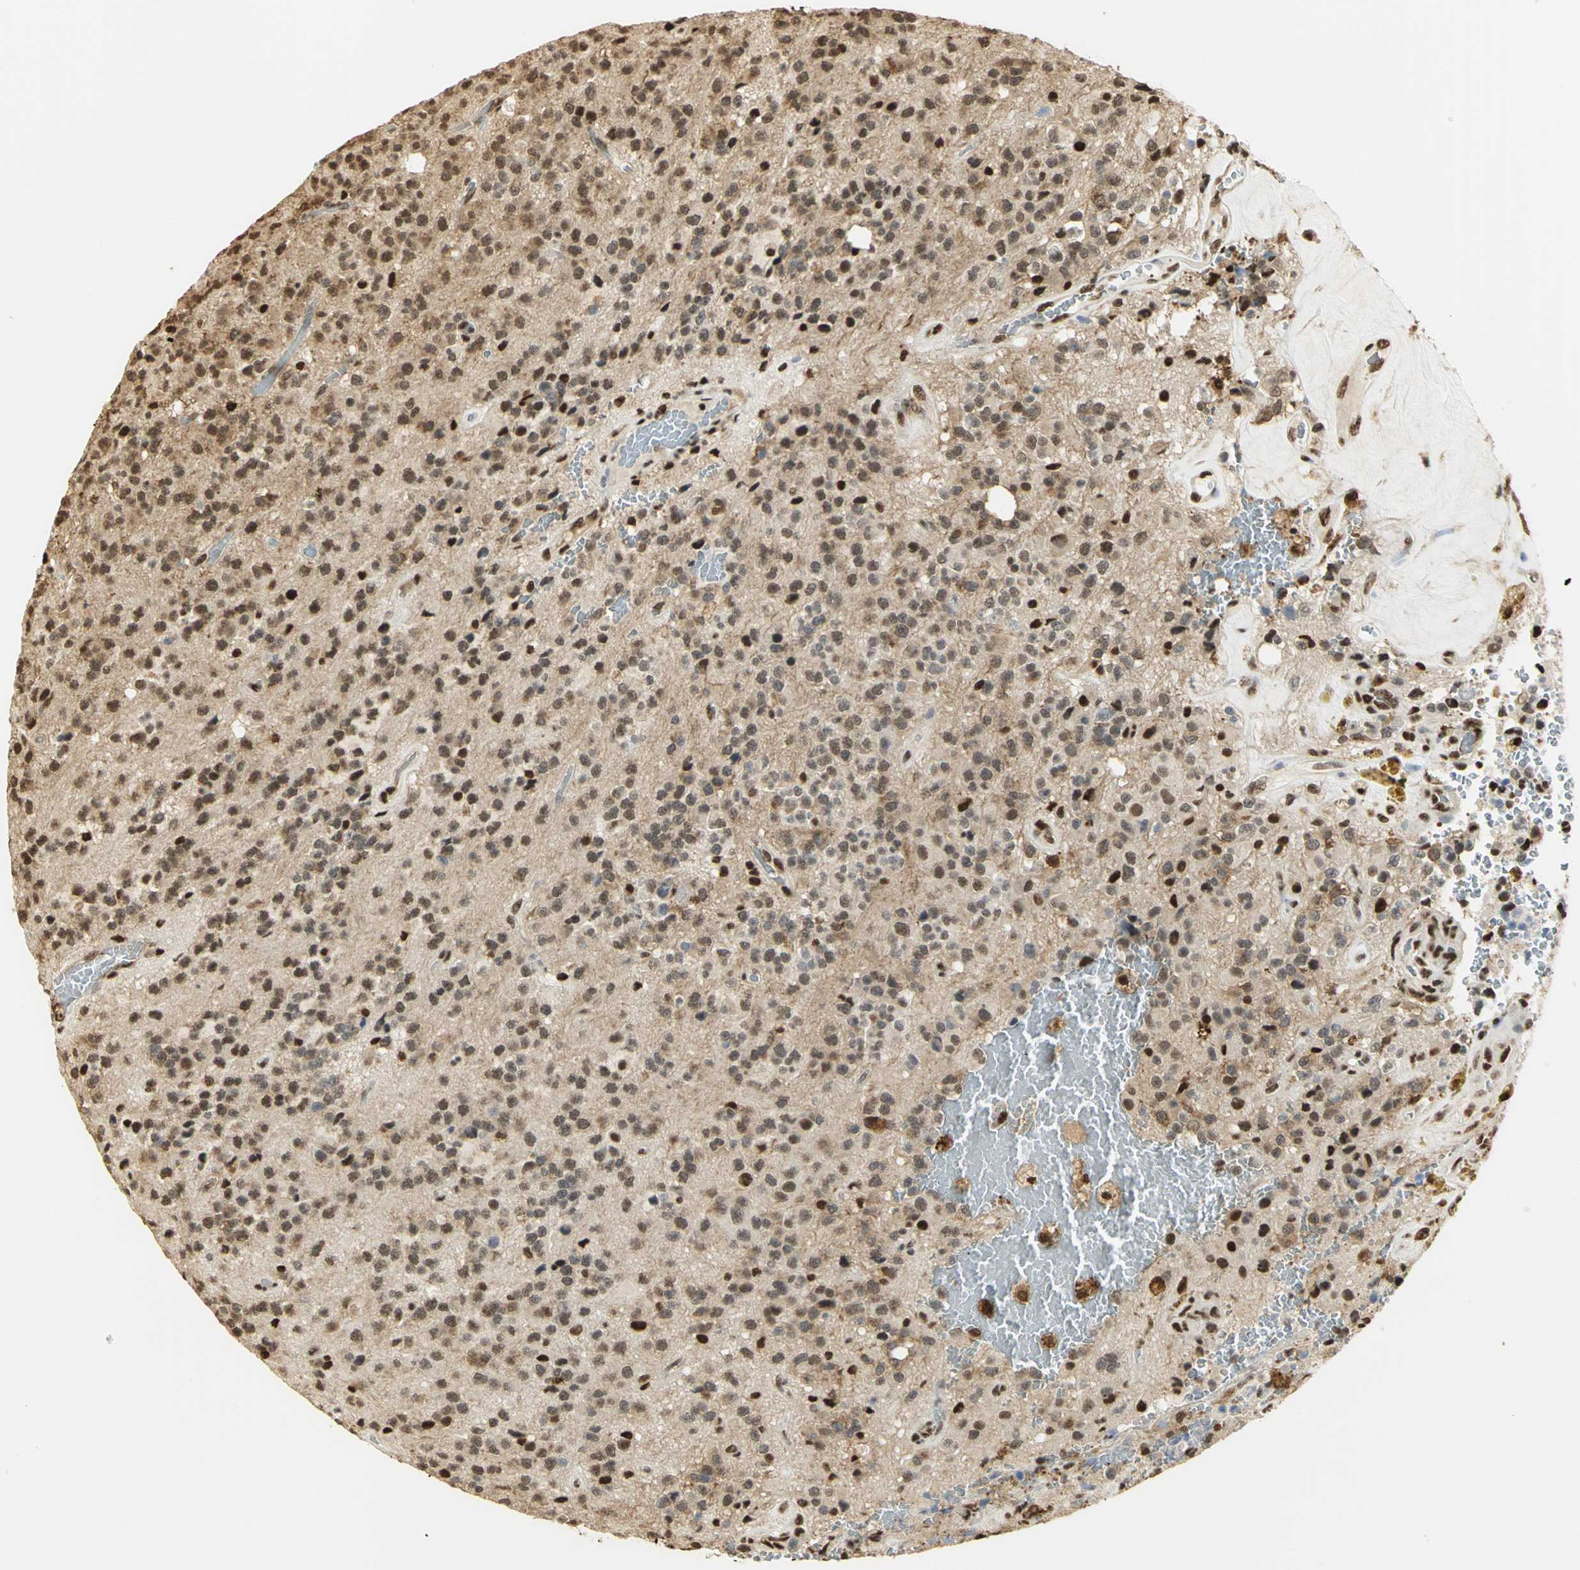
{"staining": {"intensity": "strong", "quantity": ">75%", "location": "cytoplasmic/membranous,nuclear"}, "tissue": "glioma", "cell_type": "Tumor cells", "image_type": "cancer", "snomed": [{"axis": "morphology", "description": "Glioma, malignant, High grade"}, {"axis": "topography", "description": "pancreas cauda"}], "caption": "Protein analysis of glioma tissue displays strong cytoplasmic/membranous and nuclear staining in approximately >75% of tumor cells. (DAB (3,3'-diaminobenzidine) IHC, brown staining for protein, blue staining for nuclei).", "gene": "SET", "patient": {"sex": "male", "age": 60}}